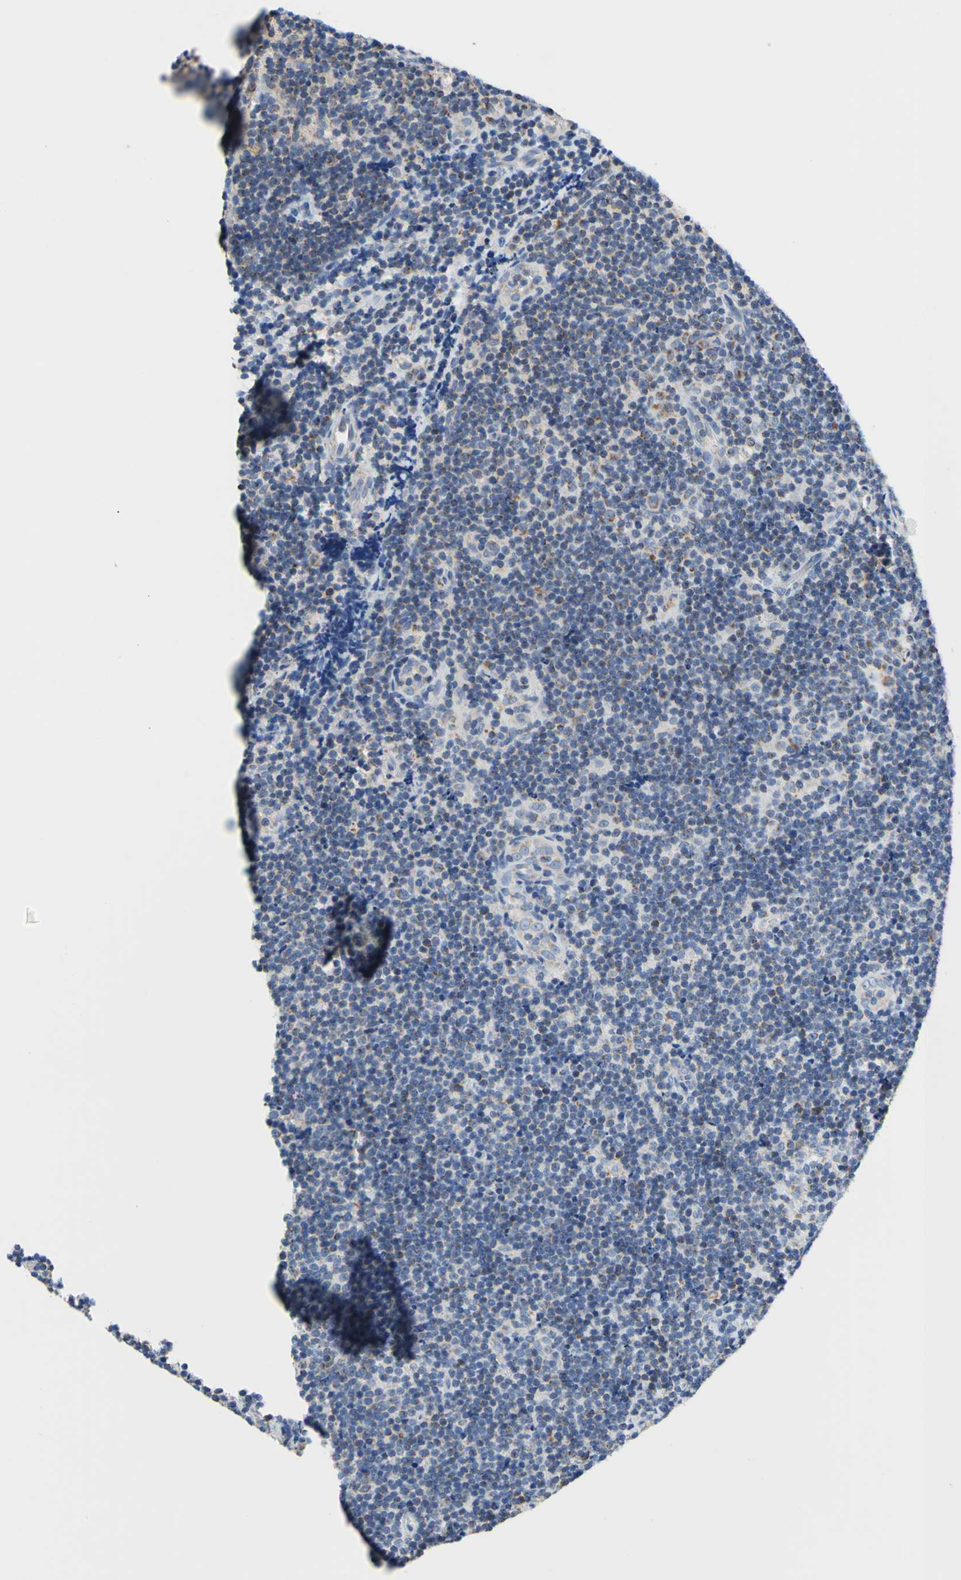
{"staining": {"intensity": "moderate", "quantity": "<25%", "location": "cytoplasmic/membranous"}, "tissue": "lymphoma", "cell_type": "Tumor cells", "image_type": "cancer", "snomed": [{"axis": "morphology", "description": "Malignant lymphoma, non-Hodgkin's type, Low grade"}, {"axis": "topography", "description": "Lymph node"}], "caption": "Immunohistochemistry image of human lymphoma stained for a protein (brown), which shows low levels of moderate cytoplasmic/membranous expression in about <25% of tumor cells.", "gene": "CLPP", "patient": {"sex": "male", "age": 83}}